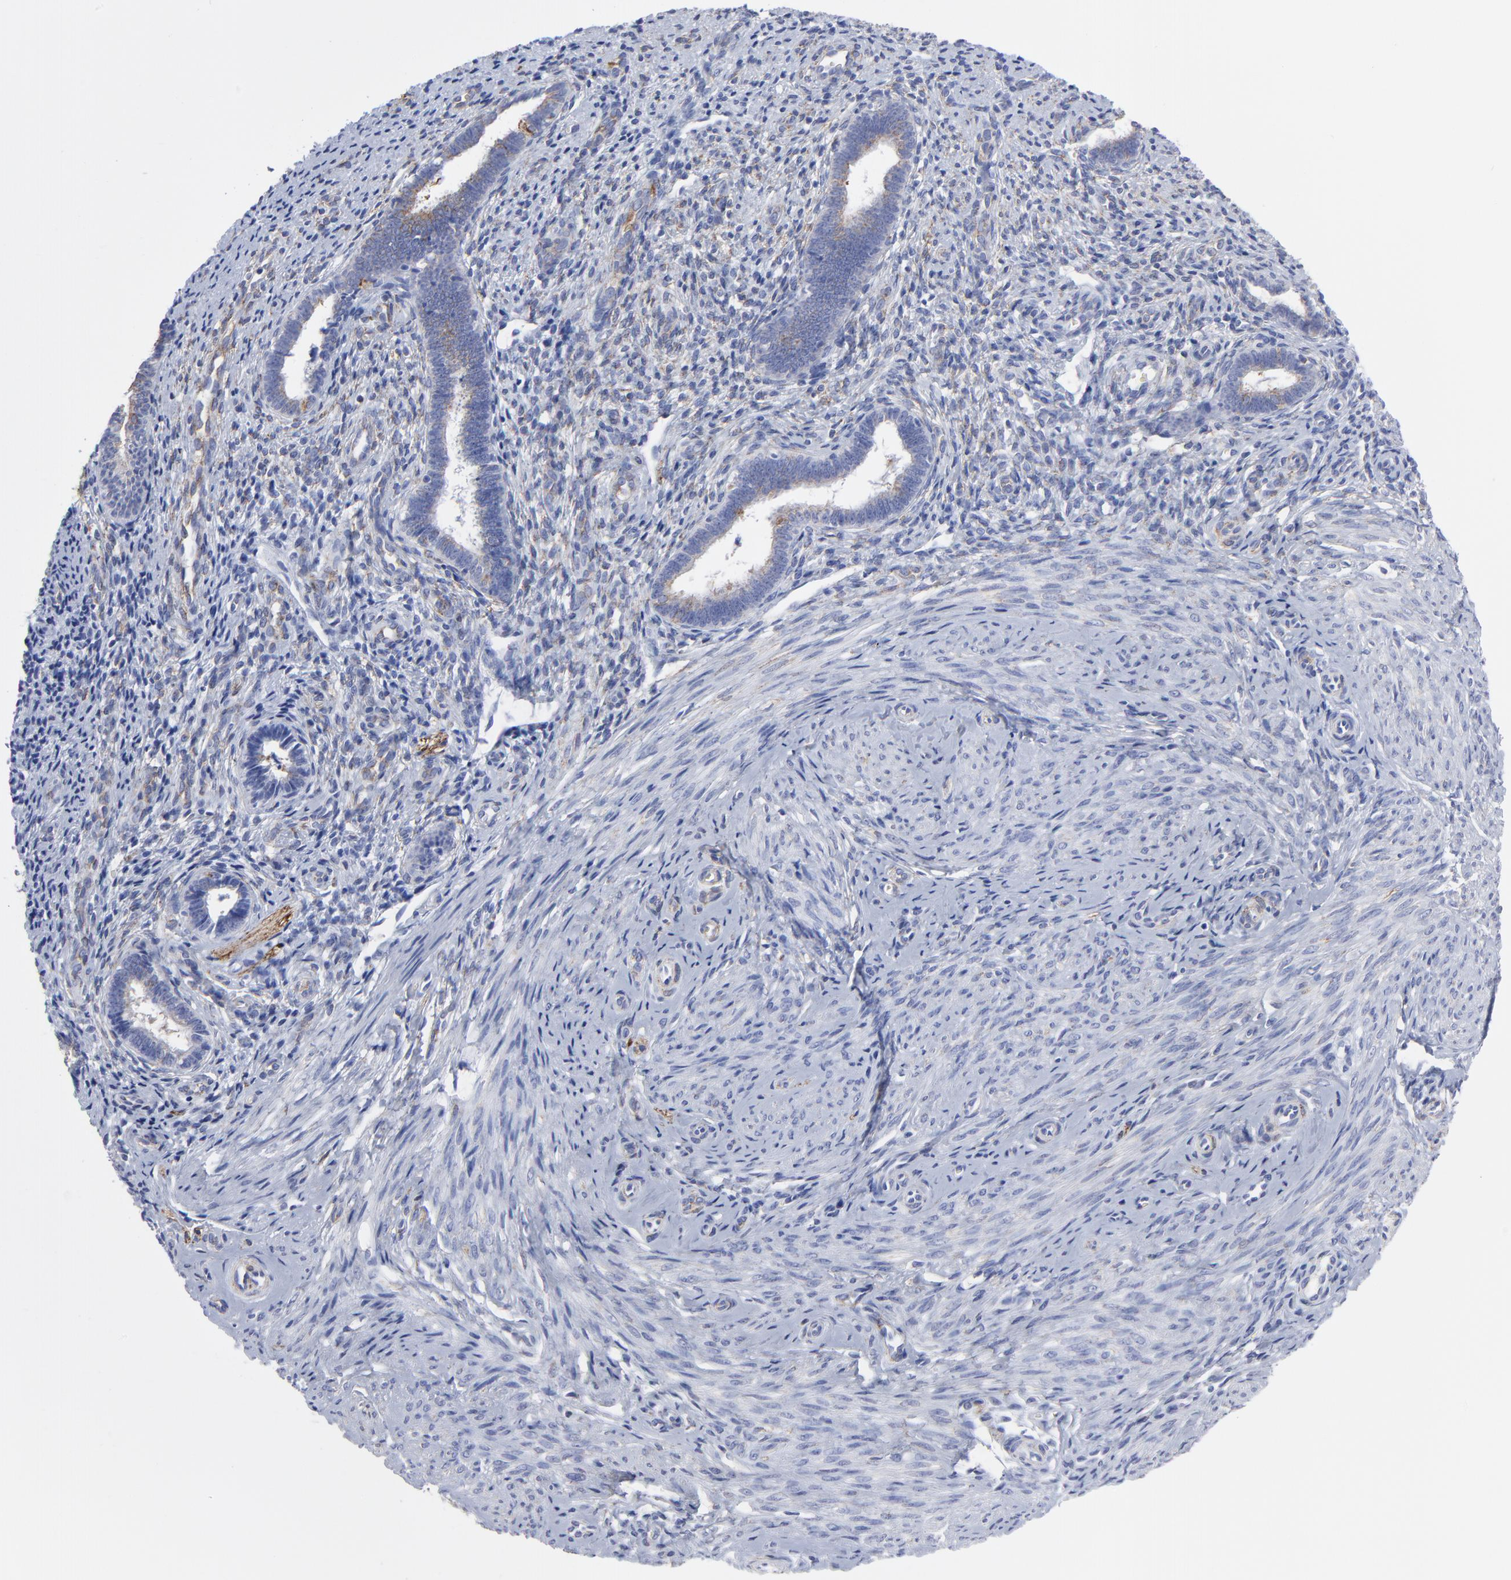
{"staining": {"intensity": "weak", "quantity": "<25%", "location": "cytoplasmic/membranous"}, "tissue": "endometrium", "cell_type": "Cells in endometrial stroma", "image_type": "normal", "snomed": [{"axis": "morphology", "description": "Normal tissue, NOS"}, {"axis": "topography", "description": "Endometrium"}], "caption": "The photomicrograph displays no significant staining in cells in endometrial stroma of endometrium. (Brightfield microscopy of DAB immunohistochemistry at high magnification).", "gene": "CNTN3", "patient": {"sex": "female", "age": 27}}